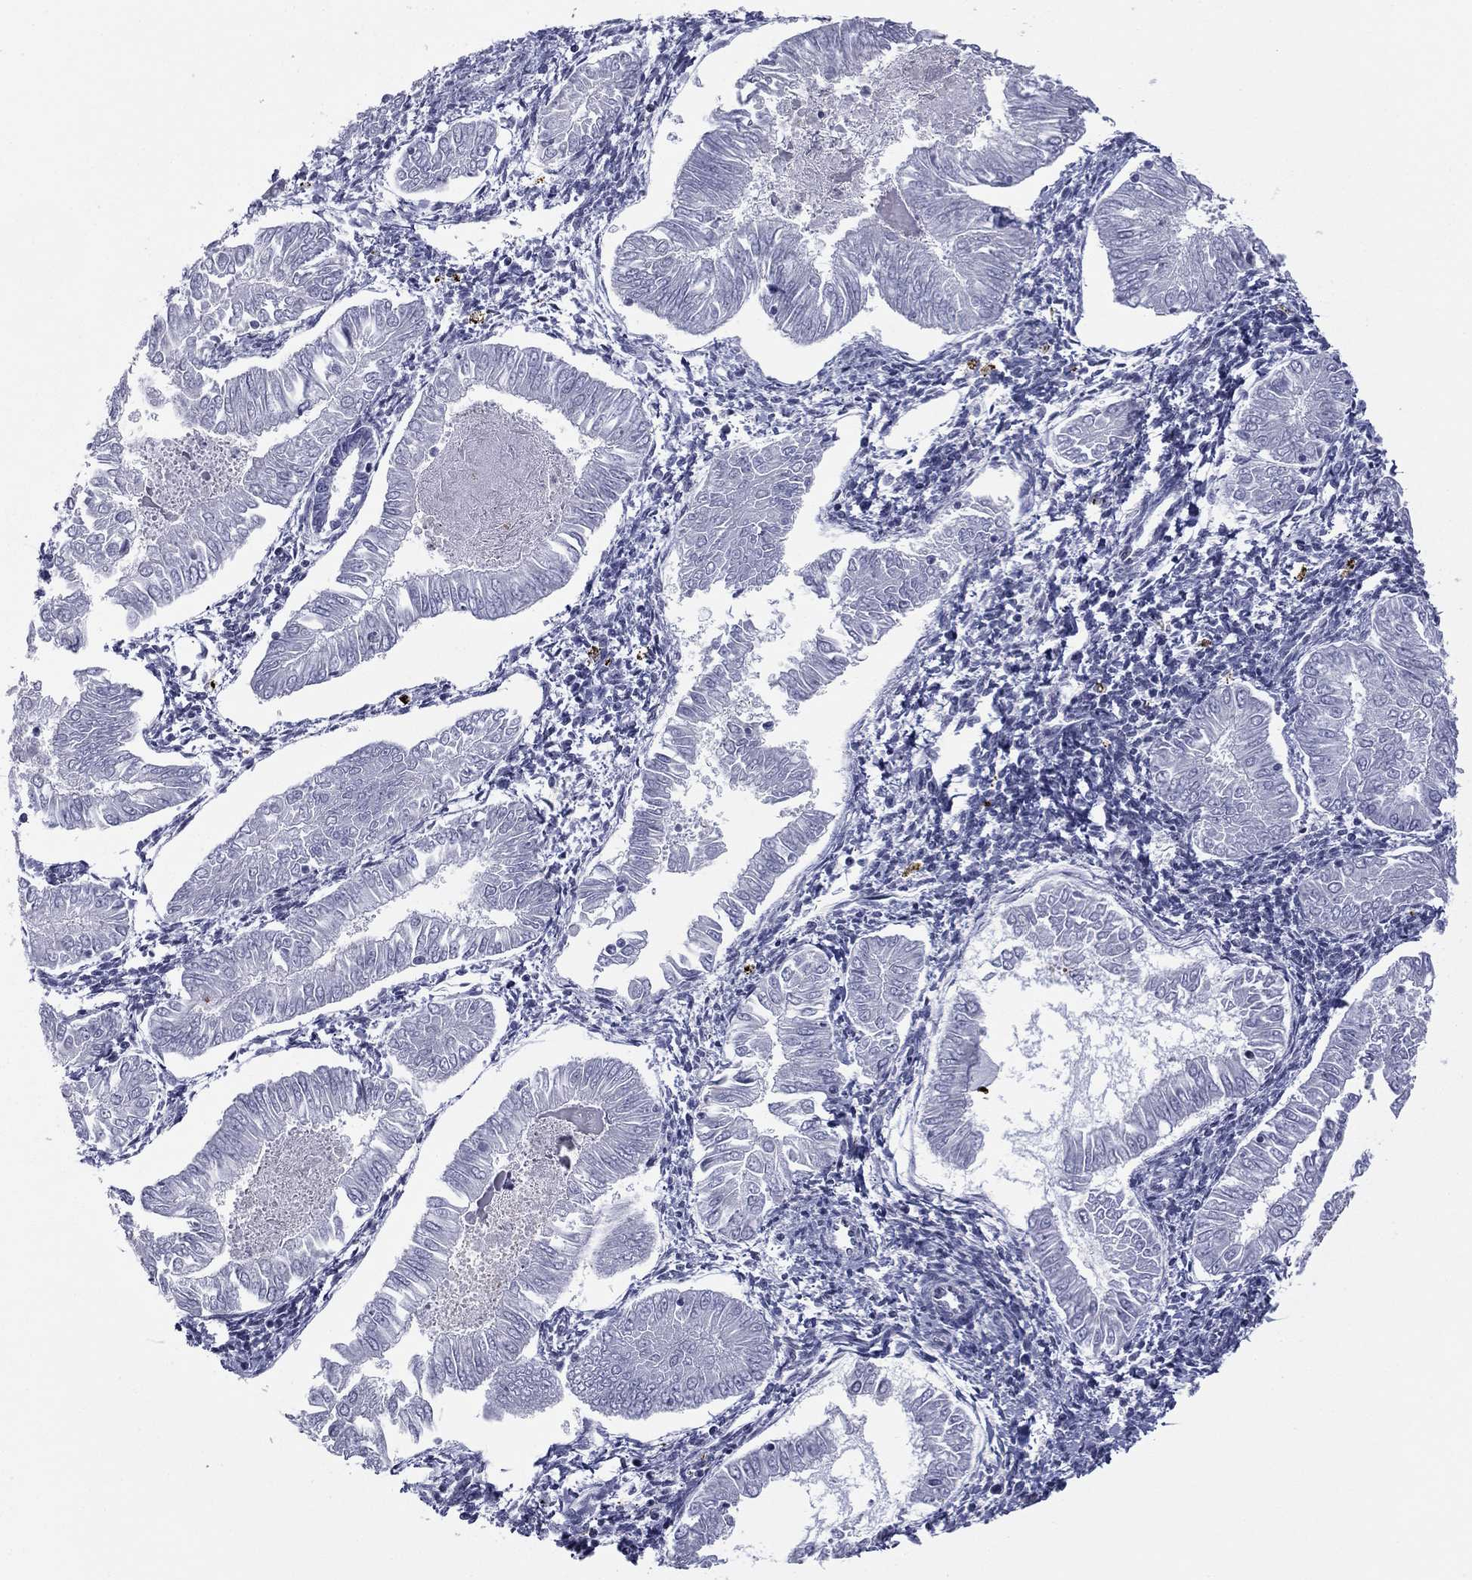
{"staining": {"intensity": "negative", "quantity": "none", "location": "none"}, "tissue": "endometrial cancer", "cell_type": "Tumor cells", "image_type": "cancer", "snomed": [{"axis": "morphology", "description": "Adenocarcinoma, NOS"}, {"axis": "topography", "description": "Endometrium"}], "caption": "An immunohistochemistry photomicrograph of endometrial cancer (adenocarcinoma) is shown. There is no staining in tumor cells of endometrial cancer (adenocarcinoma).", "gene": "ETV5", "patient": {"sex": "female", "age": 53}}